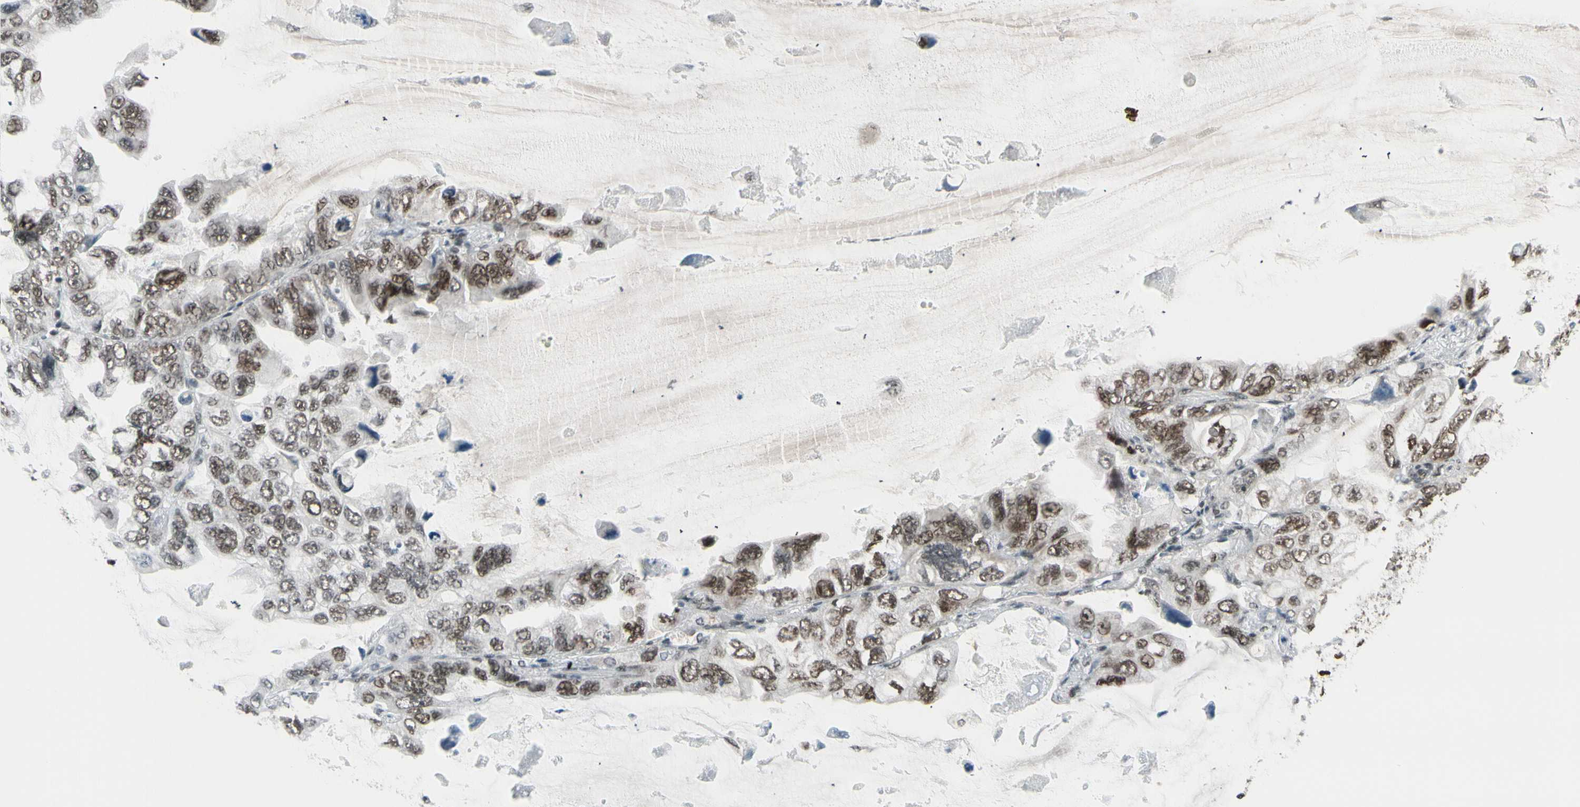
{"staining": {"intensity": "moderate", "quantity": ">75%", "location": "nuclear"}, "tissue": "lung cancer", "cell_type": "Tumor cells", "image_type": "cancer", "snomed": [{"axis": "morphology", "description": "Squamous cell carcinoma, NOS"}, {"axis": "topography", "description": "Lung"}], "caption": "This micrograph reveals immunohistochemistry (IHC) staining of lung squamous cell carcinoma, with medium moderate nuclear positivity in approximately >75% of tumor cells.", "gene": "CHAMP1", "patient": {"sex": "female", "age": 73}}